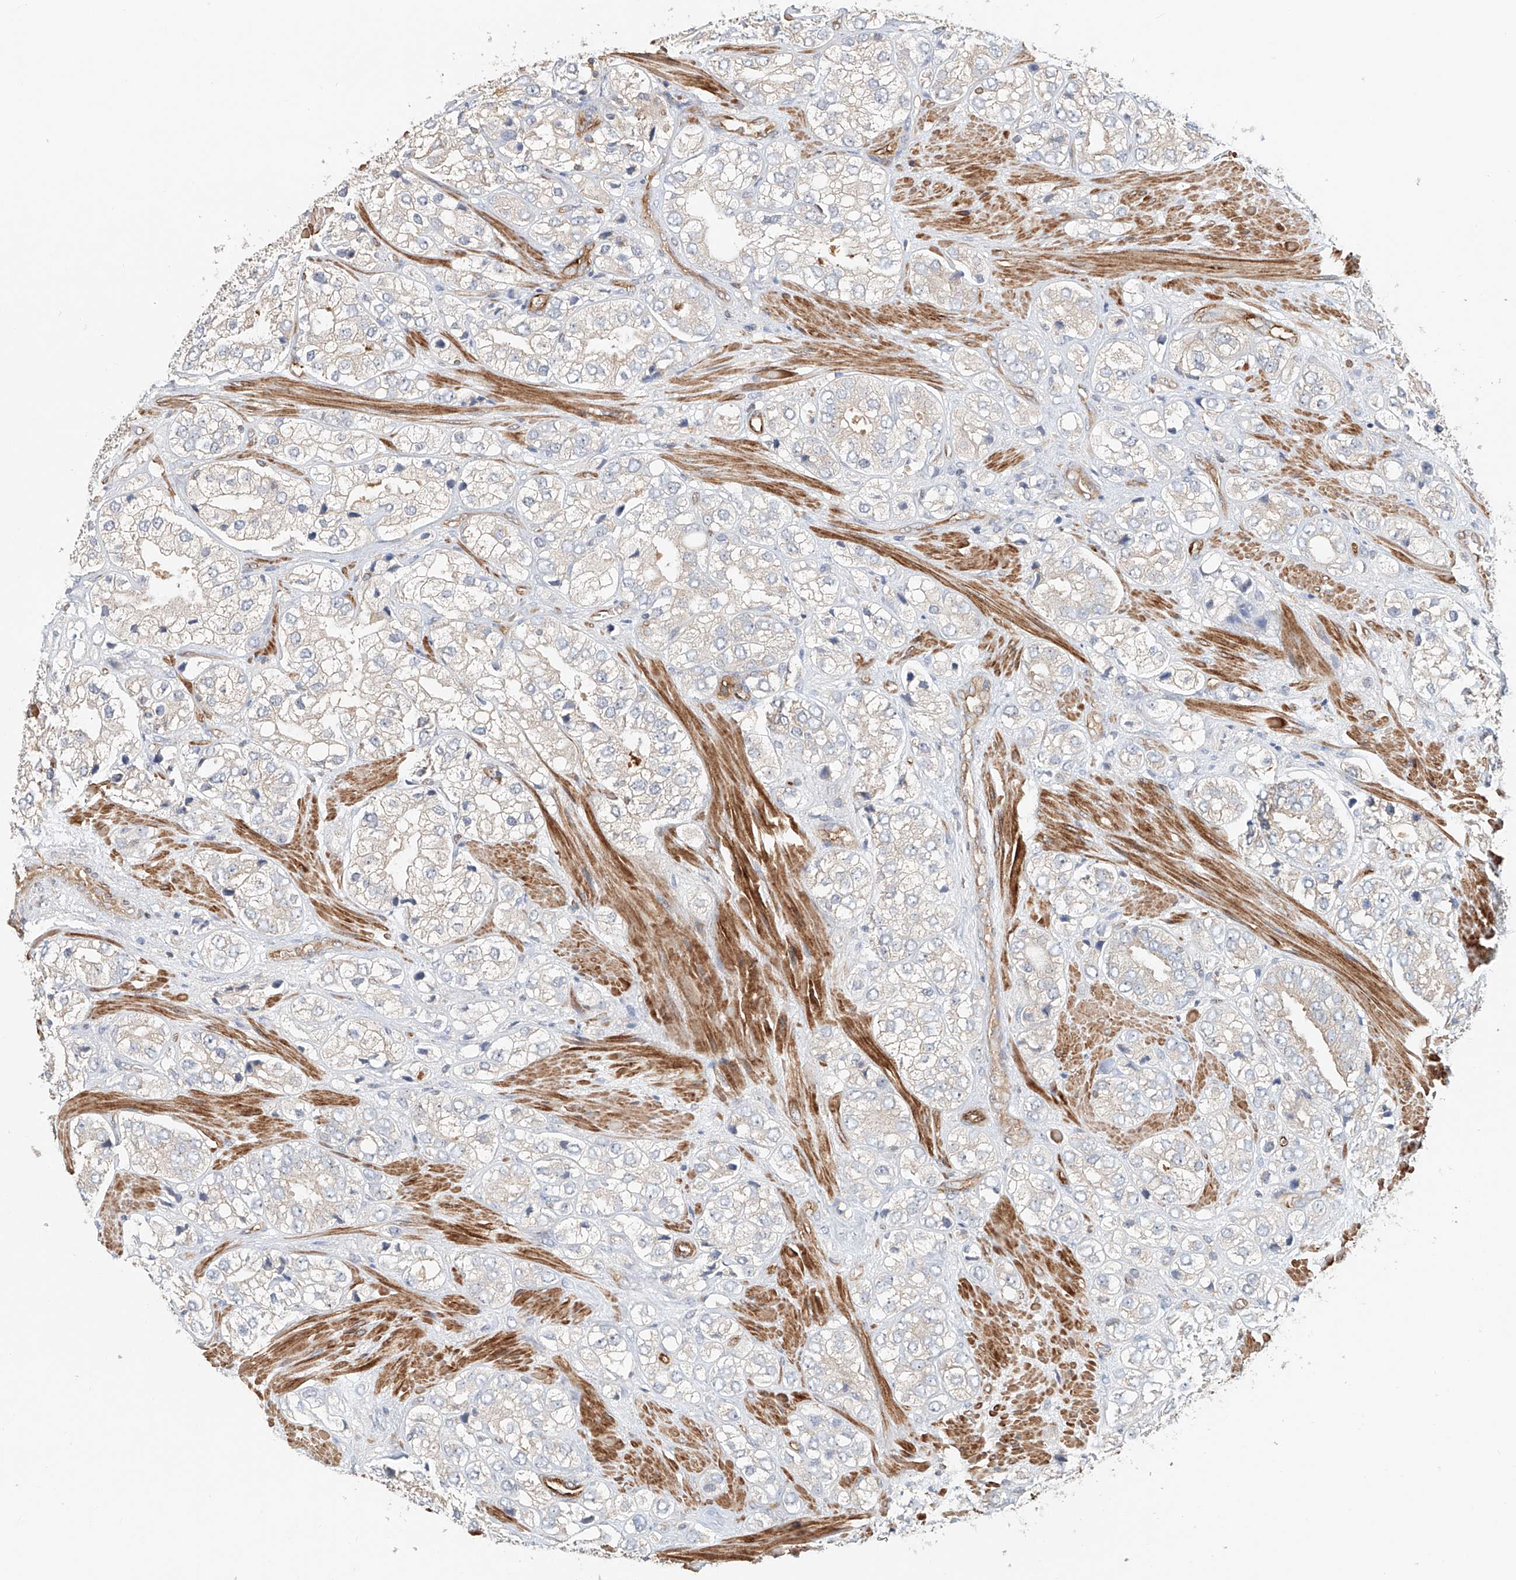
{"staining": {"intensity": "negative", "quantity": "none", "location": "none"}, "tissue": "prostate cancer", "cell_type": "Tumor cells", "image_type": "cancer", "snomed": [{"axis": "morphology", "description": "Adenocarcinoma, High grade"}, {"axis": "topography", "description": "Prostate"}], "caption": "This is a photomicrograph of IHC staining of prostate cancer, which shows no expression in tumor cells.", "gene": "FRYL", "patient": {"sex": "male", "age": 50}}